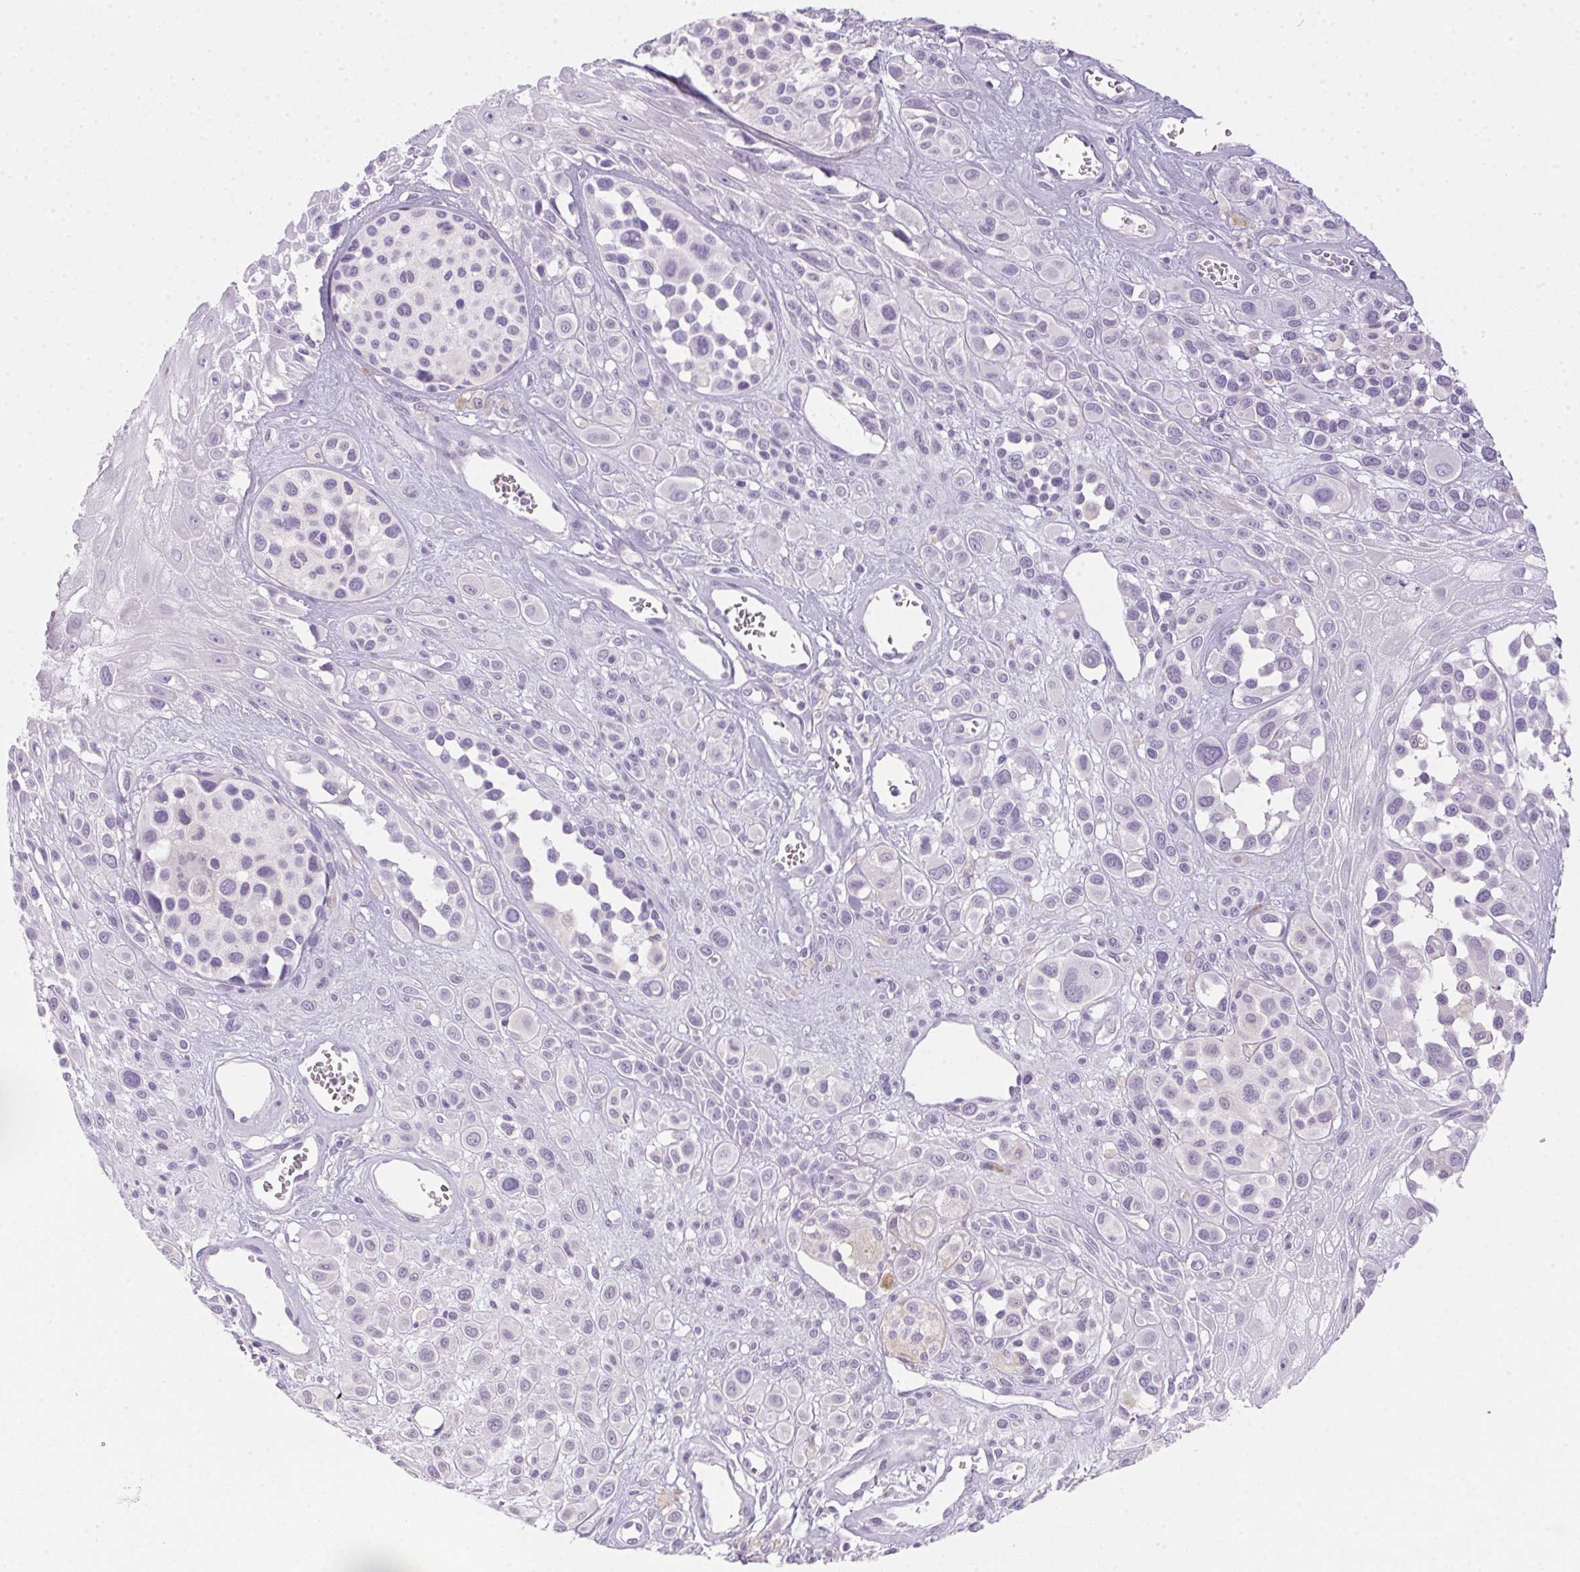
{"staining": {"intensity": "negative", "quantity": "none", "location": "none"}, "tissue": "melanoma", "cell_type": "Tumor cells", "image_type": "cancer", "snomed": [{"axis": "morphology", "description": "Malignant melanoma, NOS"}, {"axis": "topography", "description": "Skin"}], "caption": "This is an IHC micrograph of malignant melanoma. There is no staining in tumor cells.", "gene": "POPDC2", "patient": {"sex": "male", "age": 77}}